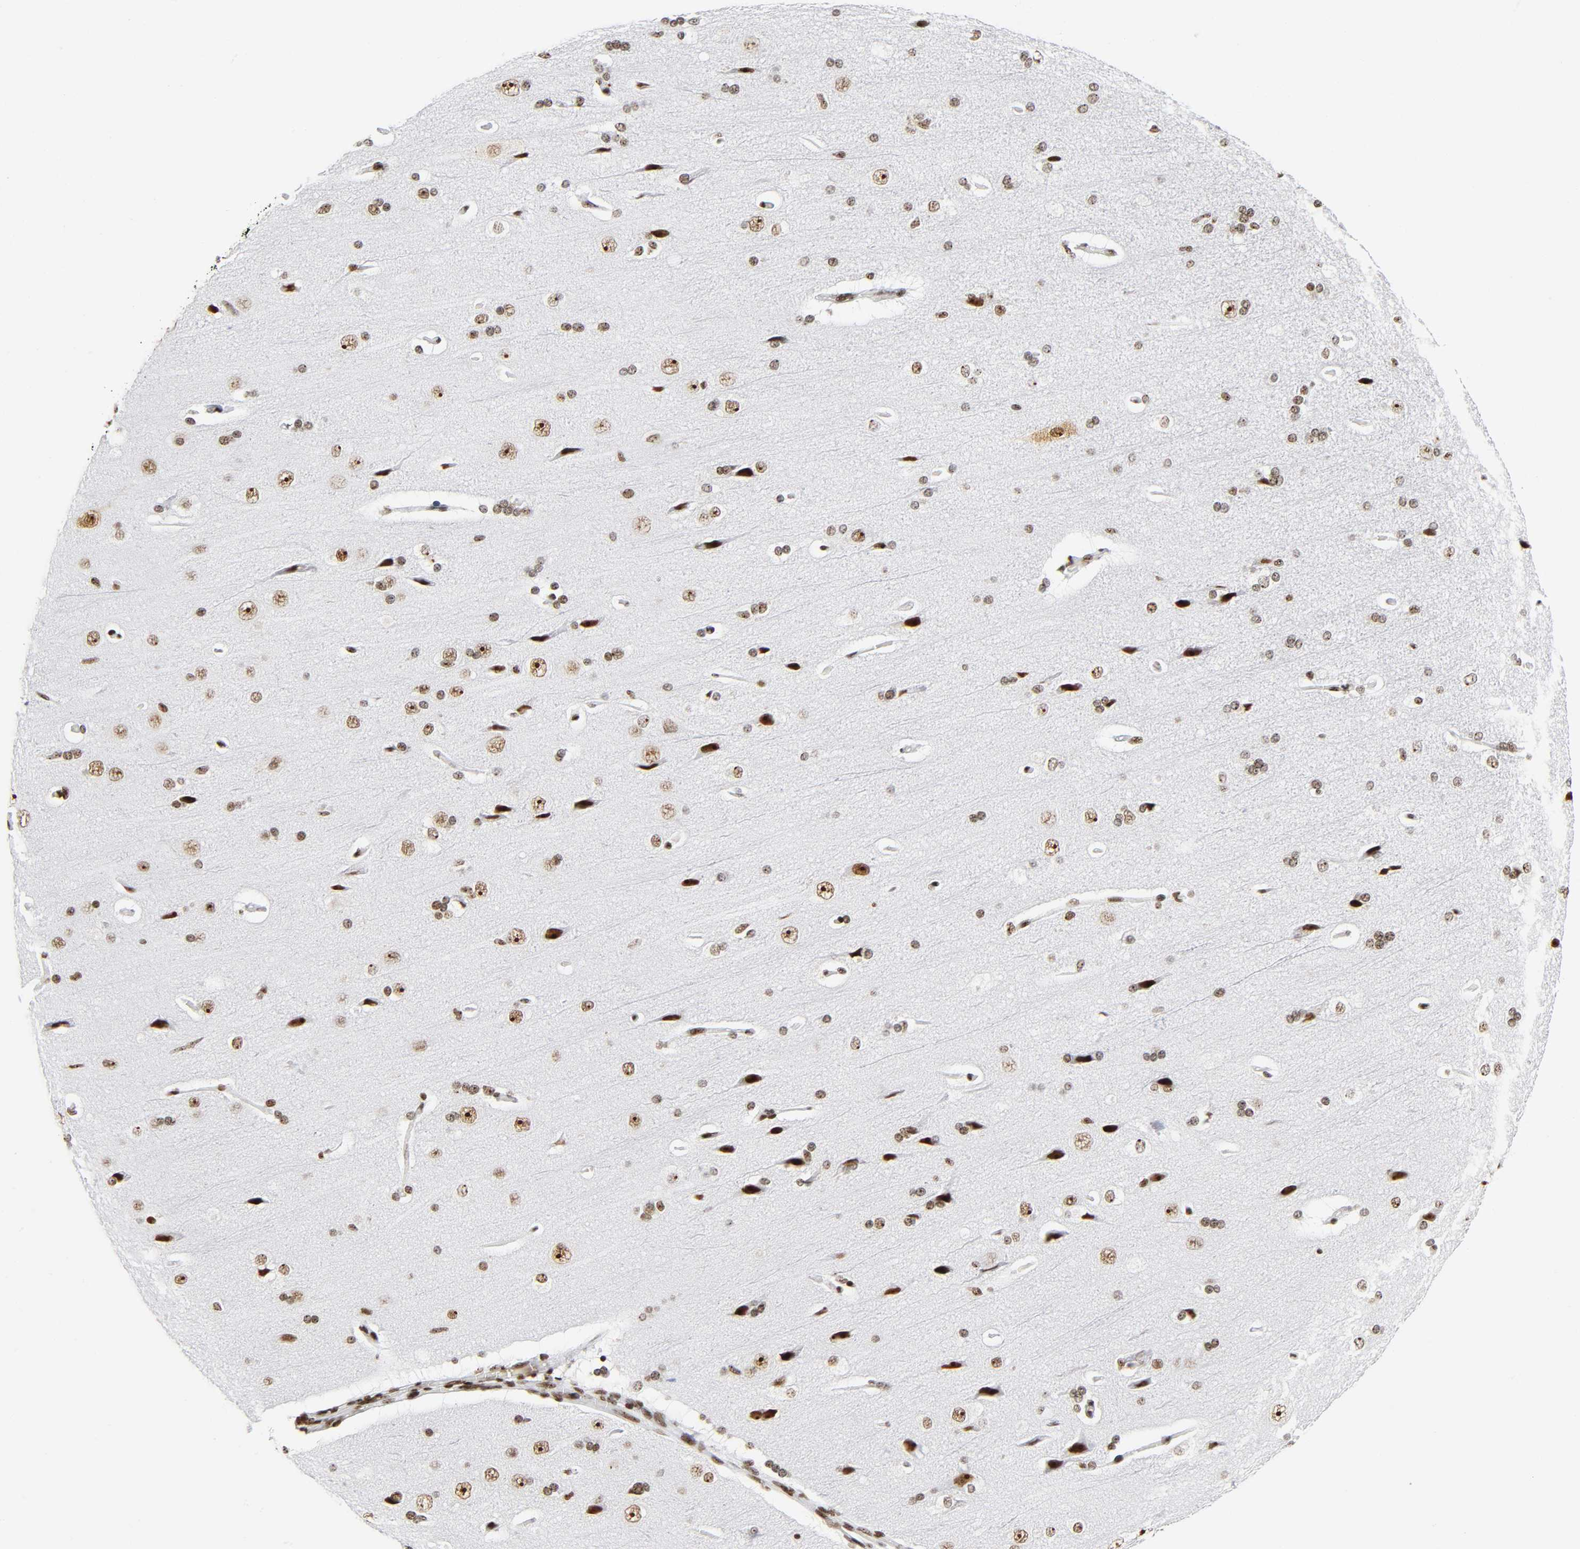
{"staining": {"intensity": "moderate", "quantity": ">75%", "location": "nuclear"}, "tissue": "cerebral cortex", "cell_type": "Endothelial cells", "image_type": "normal", "snomed": [{"axis": "morphology", "description": "Normal tissue, NOS"}, {"axis": "topography", "description": "Cerebral cortex"}], "caption": "Immunohistochemical staining of normal human cerebral cortex shows moderate nuclear protein expression in about >75% of endothelial cells.", "gene": "UBTF", "patient": {"sex": "male", "age": 62}}